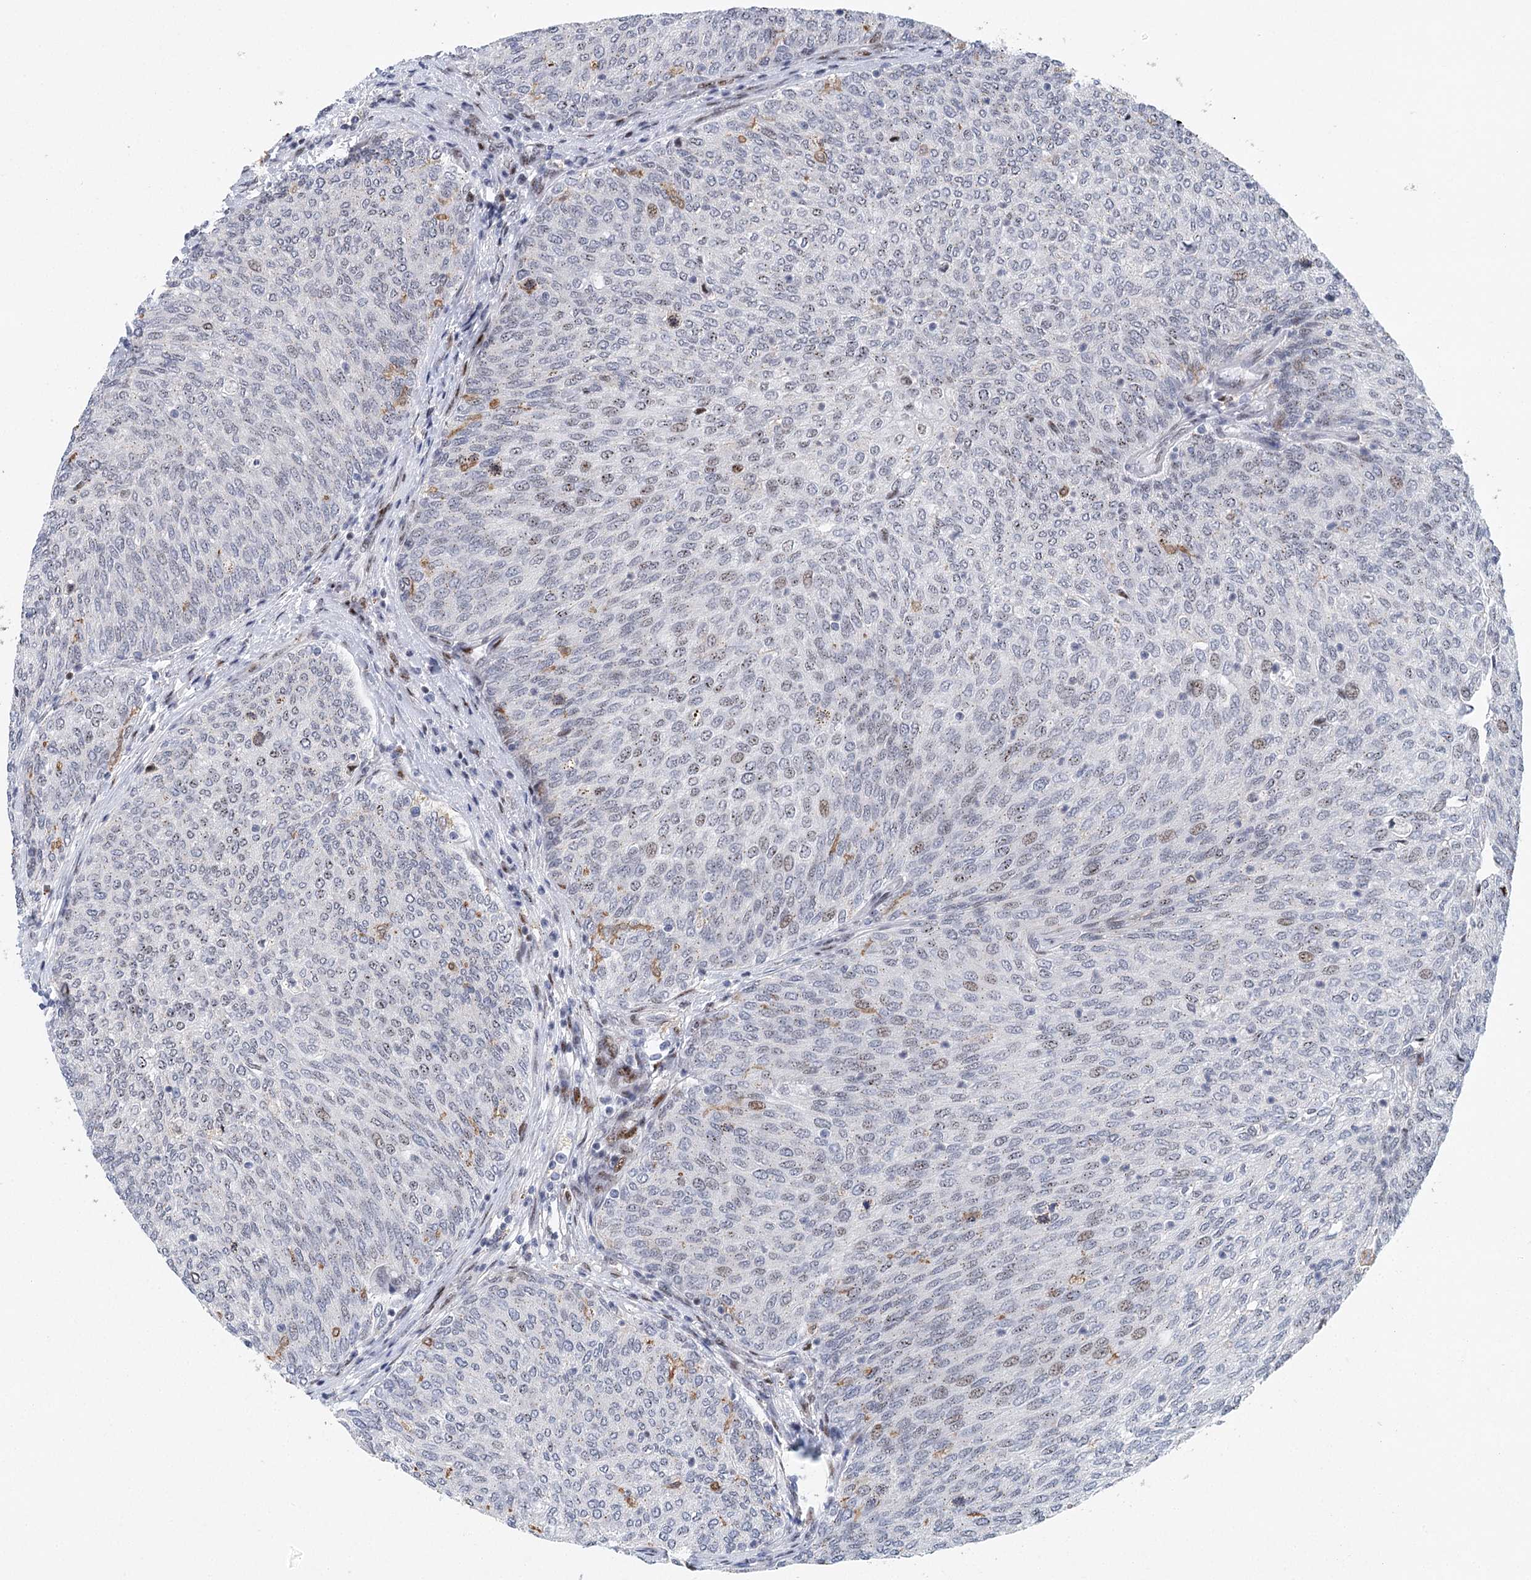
{"staining": {"intensity": "moderate", "quantity": "<25%", "location": "nuclear"}, "tissue": "urothelial cancer", "cell_type": "Tumor cells", "image_type": "cancer", "snomed": [{"axis": "morphology", "description": "Urothelial carcinoma, Low grade"}, {"axis": "topography", "description": "Urinary bladder"}], "caption": "IHC staining of low-grade urothelial carcinoma, which shows low levels of moderate nuclear expression in about <25% of tumor cells indicating moderate nuclear protein positivity. The staining was performed using DAB (brown) for protein detection and nuclei were counterstained in hematoxylin (blue).", "gene": "CAMTA1", "patient": {"sex": "female", "age": 79}}